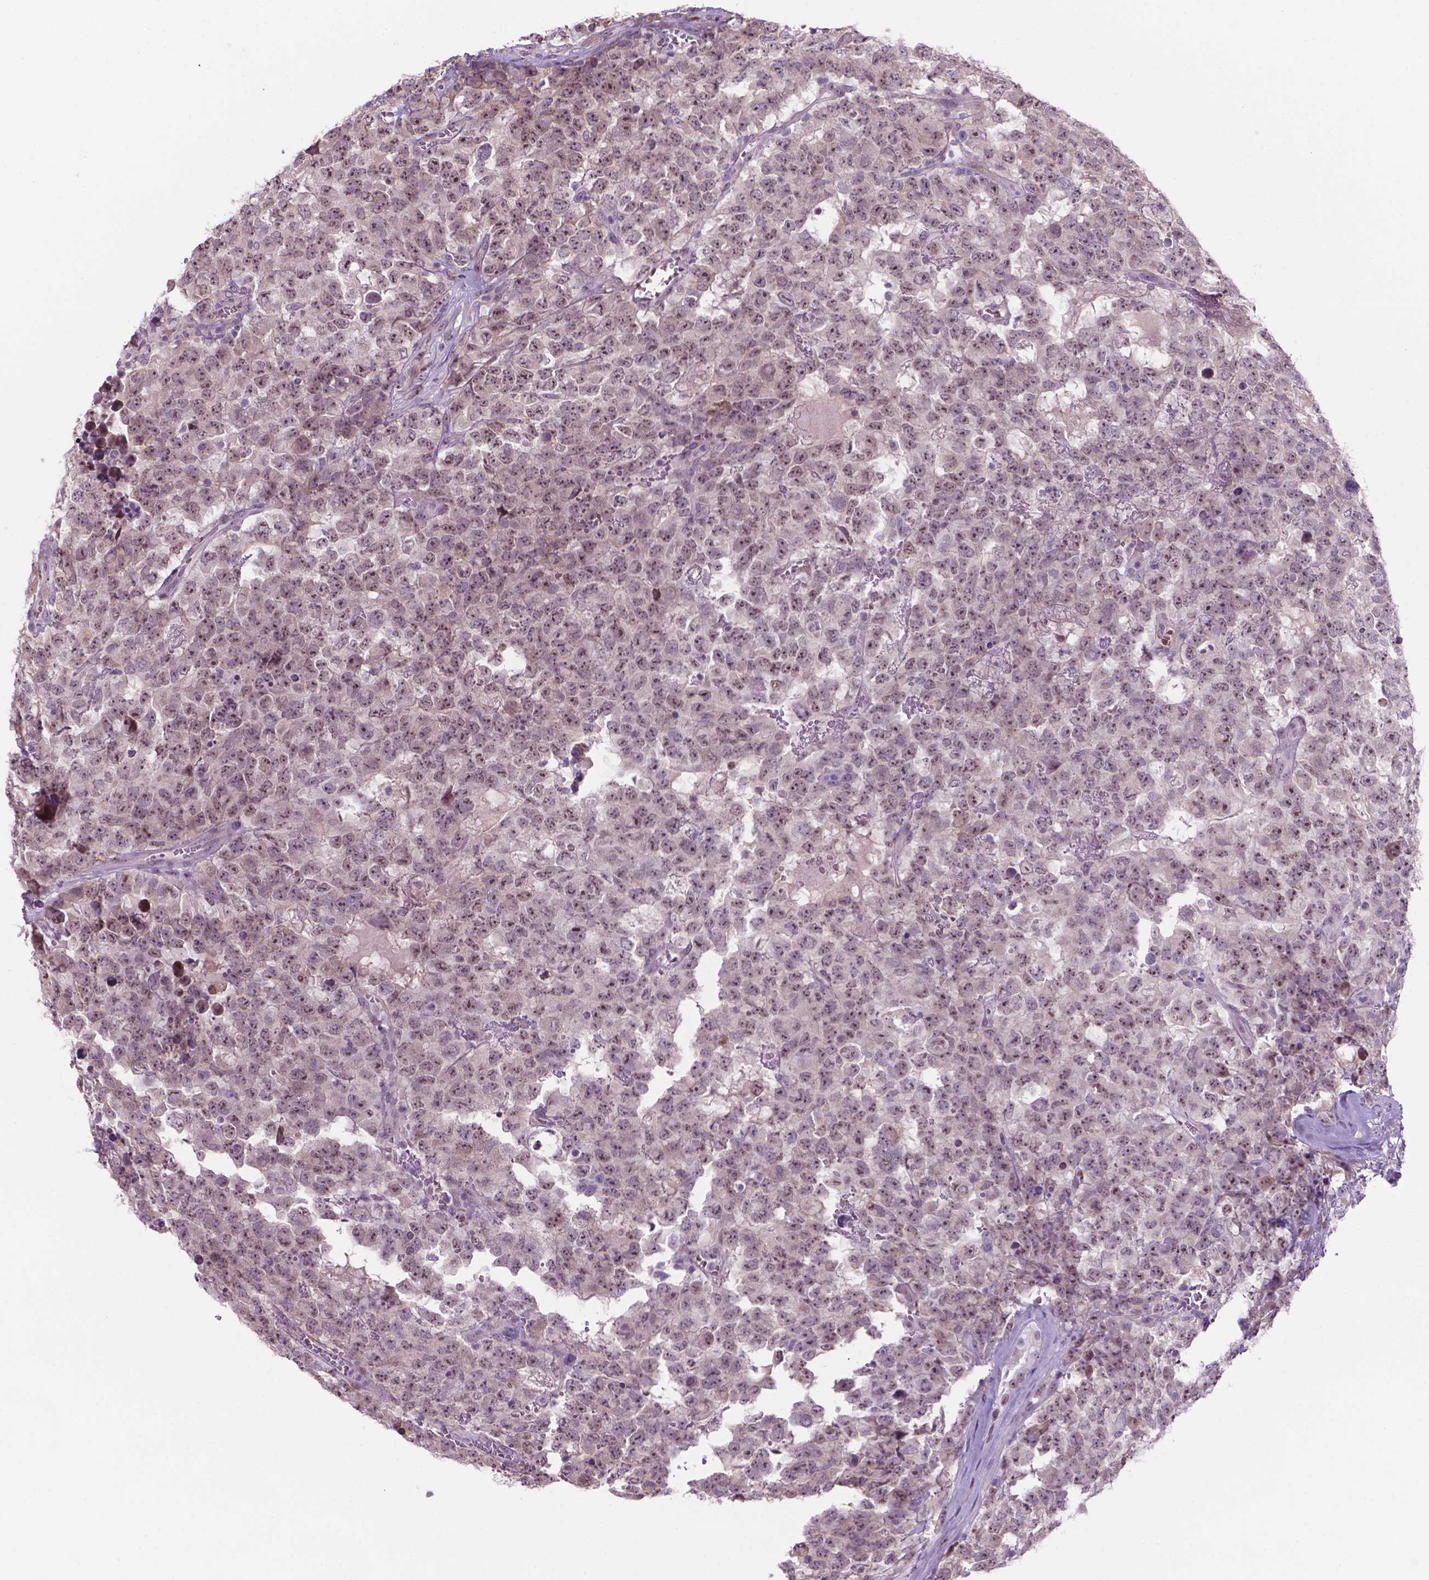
{"staining": {"intensity": "moderate", "quantity": ">75%", "location": "nuclear"}, "tissue": "testis cancer", "cell_type": "Tumor cells", "image_type": "cancer", "snomed": [{"axis": "morphology", "description": "Carcinoma, Embryonal, NOS"}, {"axis": "topography", "description": "Testis"}], "caption": "This photomicrograph shows immunohistochemistry staining of human embryonal carcinoma (testis), with medium moderate nuclear expression in approximately >75% of tumor cells.", "gene": "C18orf21", "patient": {"sex": "male", "age": 23}}